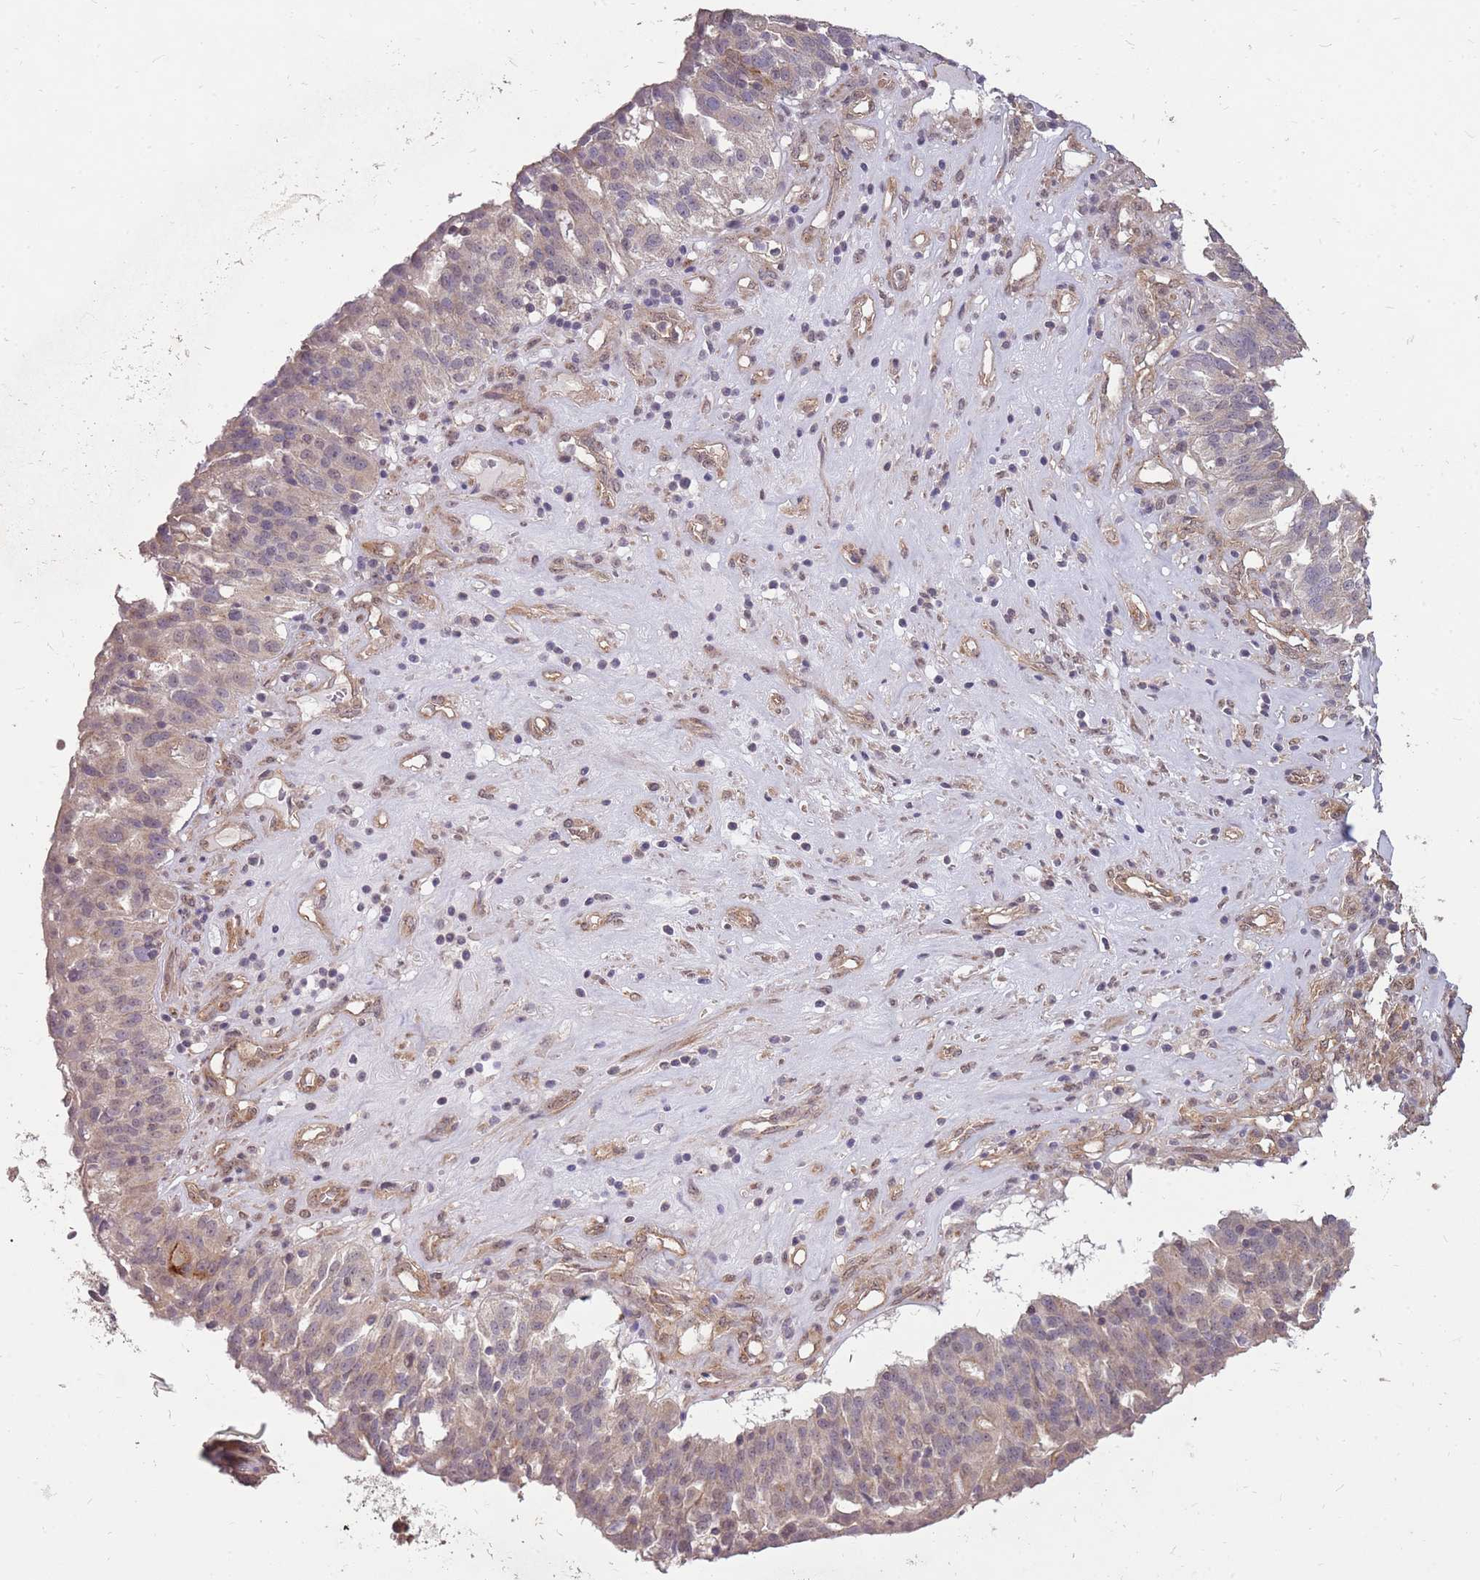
{"staining": {"intensity": "negative", "quantity": "none", "location": "none"}, "tissue": "ovarian cancer", "cell_type": "Tumor cells", "image_type": "cancer", "snomed": [{"axis": "morphology", "description": "Cystadenocarcinoma, serous, NOS"}, {"axis": "topography", "description": "Ovary"}], "caption": "The photomicrograph shows no significant staining in tumor cells of ovarian cancer (serous cystadenocarcinoma).", "gene": "DYNC1LI2", "patient": {"sex": "female", "age": 59}}